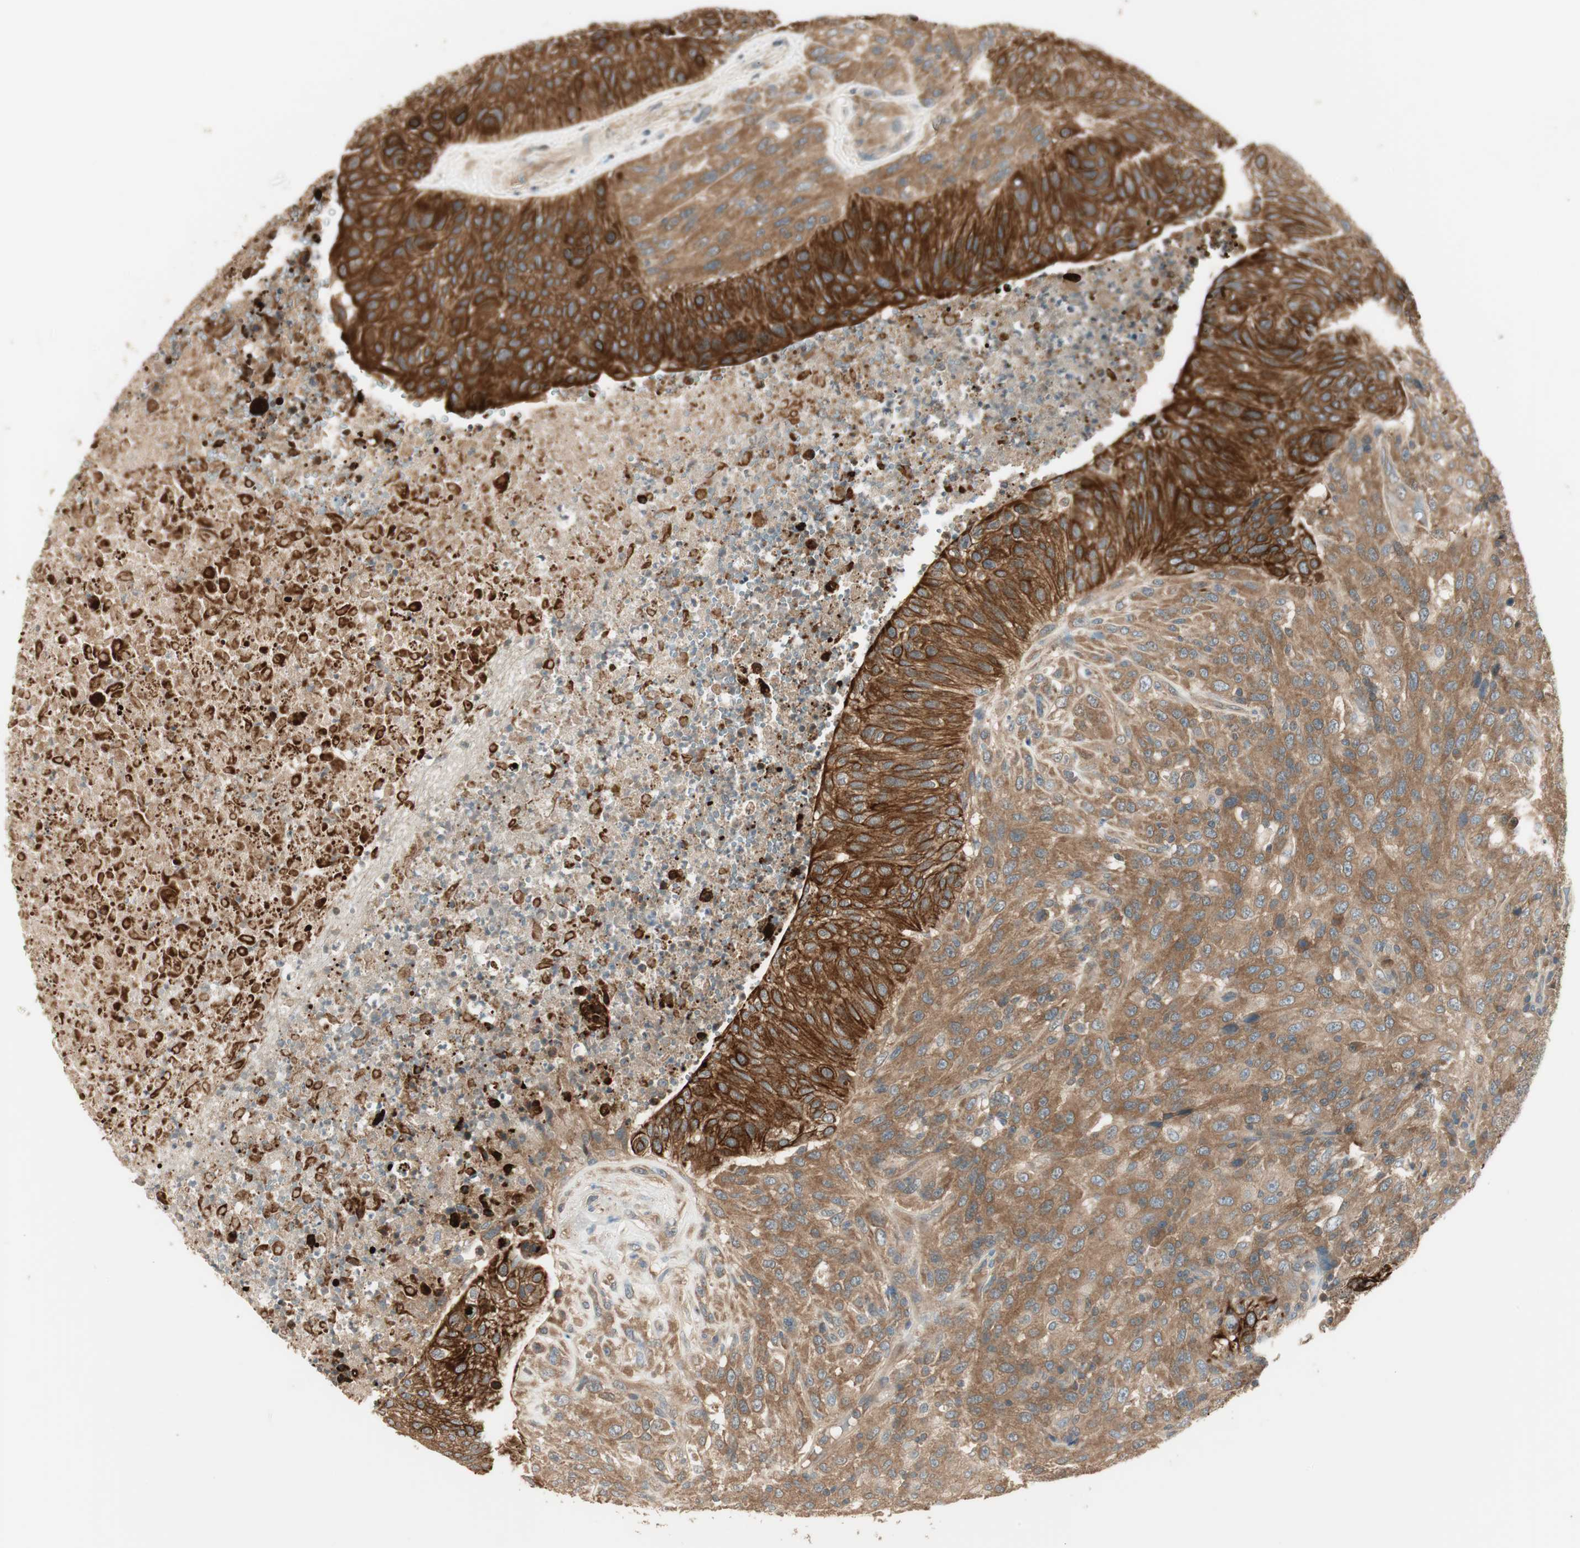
{"staining": {"intensity": "strong", "quantity": ">75%", "location": "cytoplasmic/membranous"}, "tissue": "urothelial cancer", "cell_type": "Tumor cells", "image_type": "cancer", "snomed": [{"axis": "morphology", "description": "Urothelial carcinoma, High grade"}, {"axis": "topography", "description": "Urinary bladder"}], "caption": "Protein staining displays strong cytoplasmic/membranous staining in about >75% of tumor cells in urothelial cancer.", "gene": "PFDN5", "patient": {"sex": "male", "age": 66}}